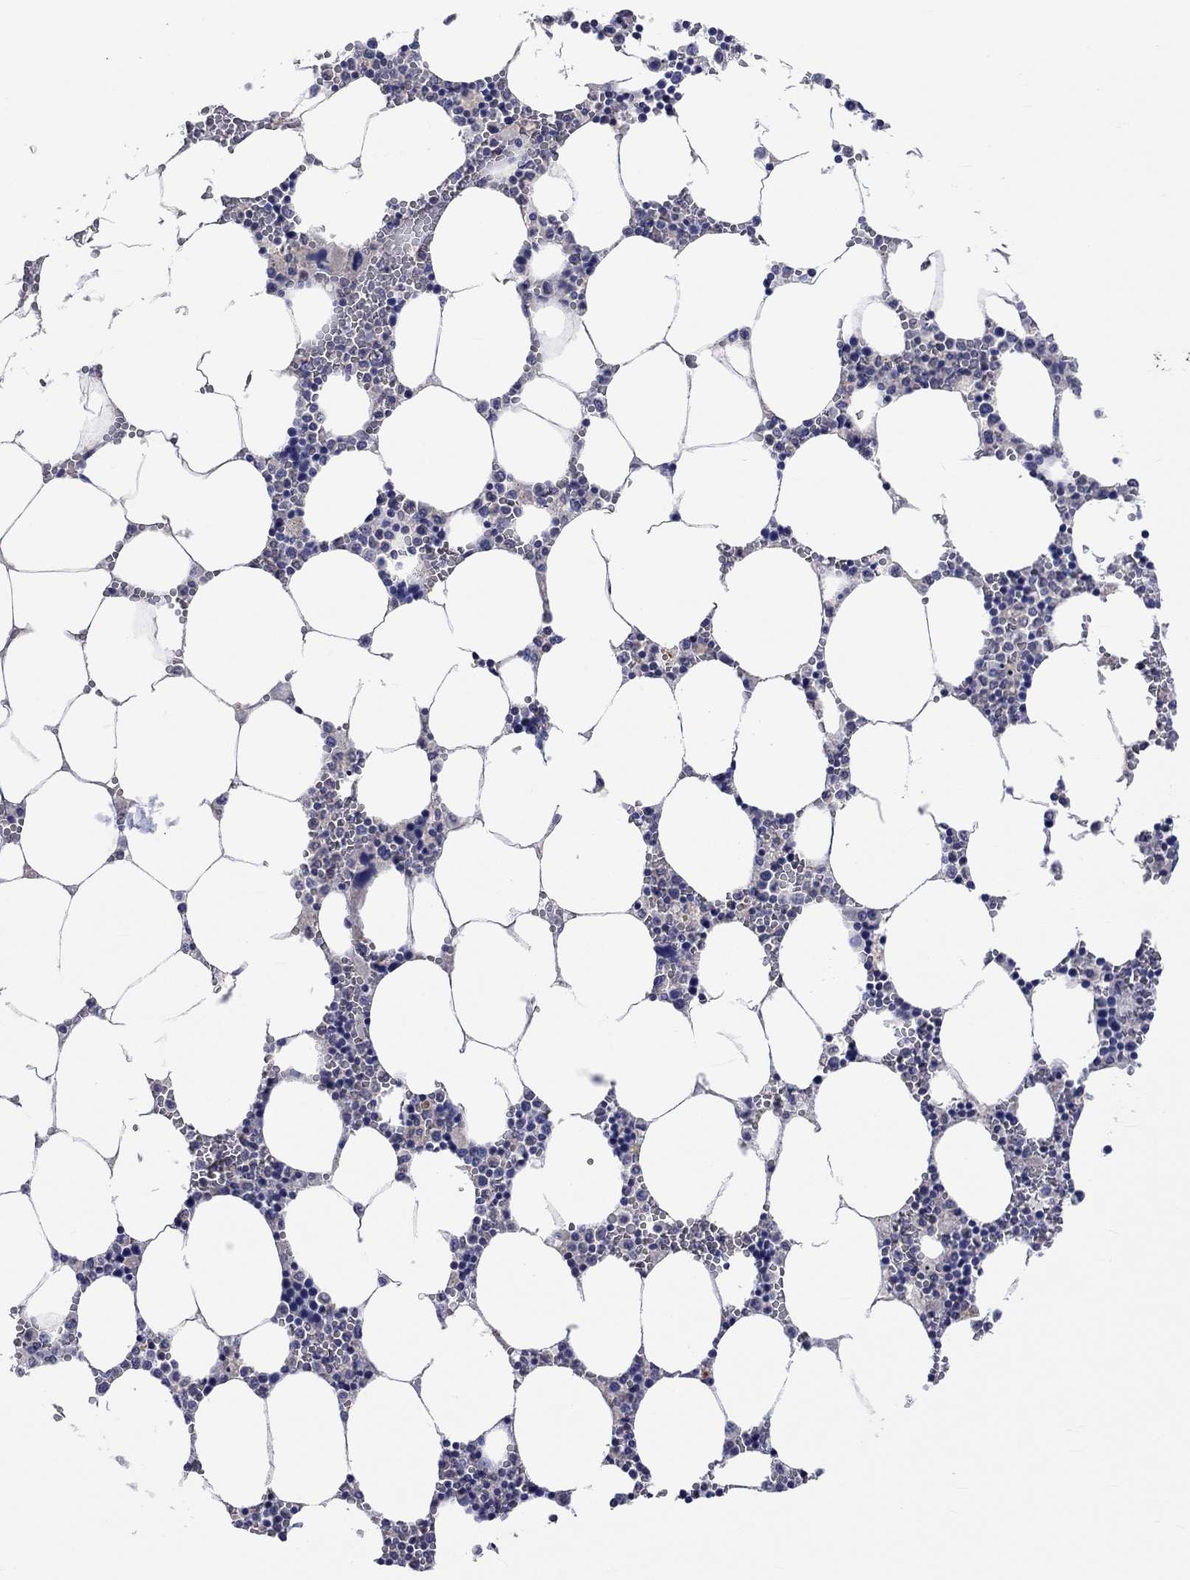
{"staining": {"intensity": "negative", "quantity": "none", "location": "none"}, "tissue": "bone marrow", "cell_type": "Hematopoietic cells", "image_type": "normal", "snomed": [{"axis": "morphology", "description": "Normal tissue, NOS"}, {"axis": "topography", "description": "Bone marrow"}], "caption": "This is a image of immunohistochemistry (IHC) staining of normal bone marrow, which shows no expression in hematopoietic cells. The staining was performed using DAB (3,3'-diaminobenzidine) to visualize the protein expression in brown, while the nuclei were stained in blue with hematoxylin (Magnification: 20x).", "gene": "LRFN4", "patient": {"sex": "female", "age": 64}}